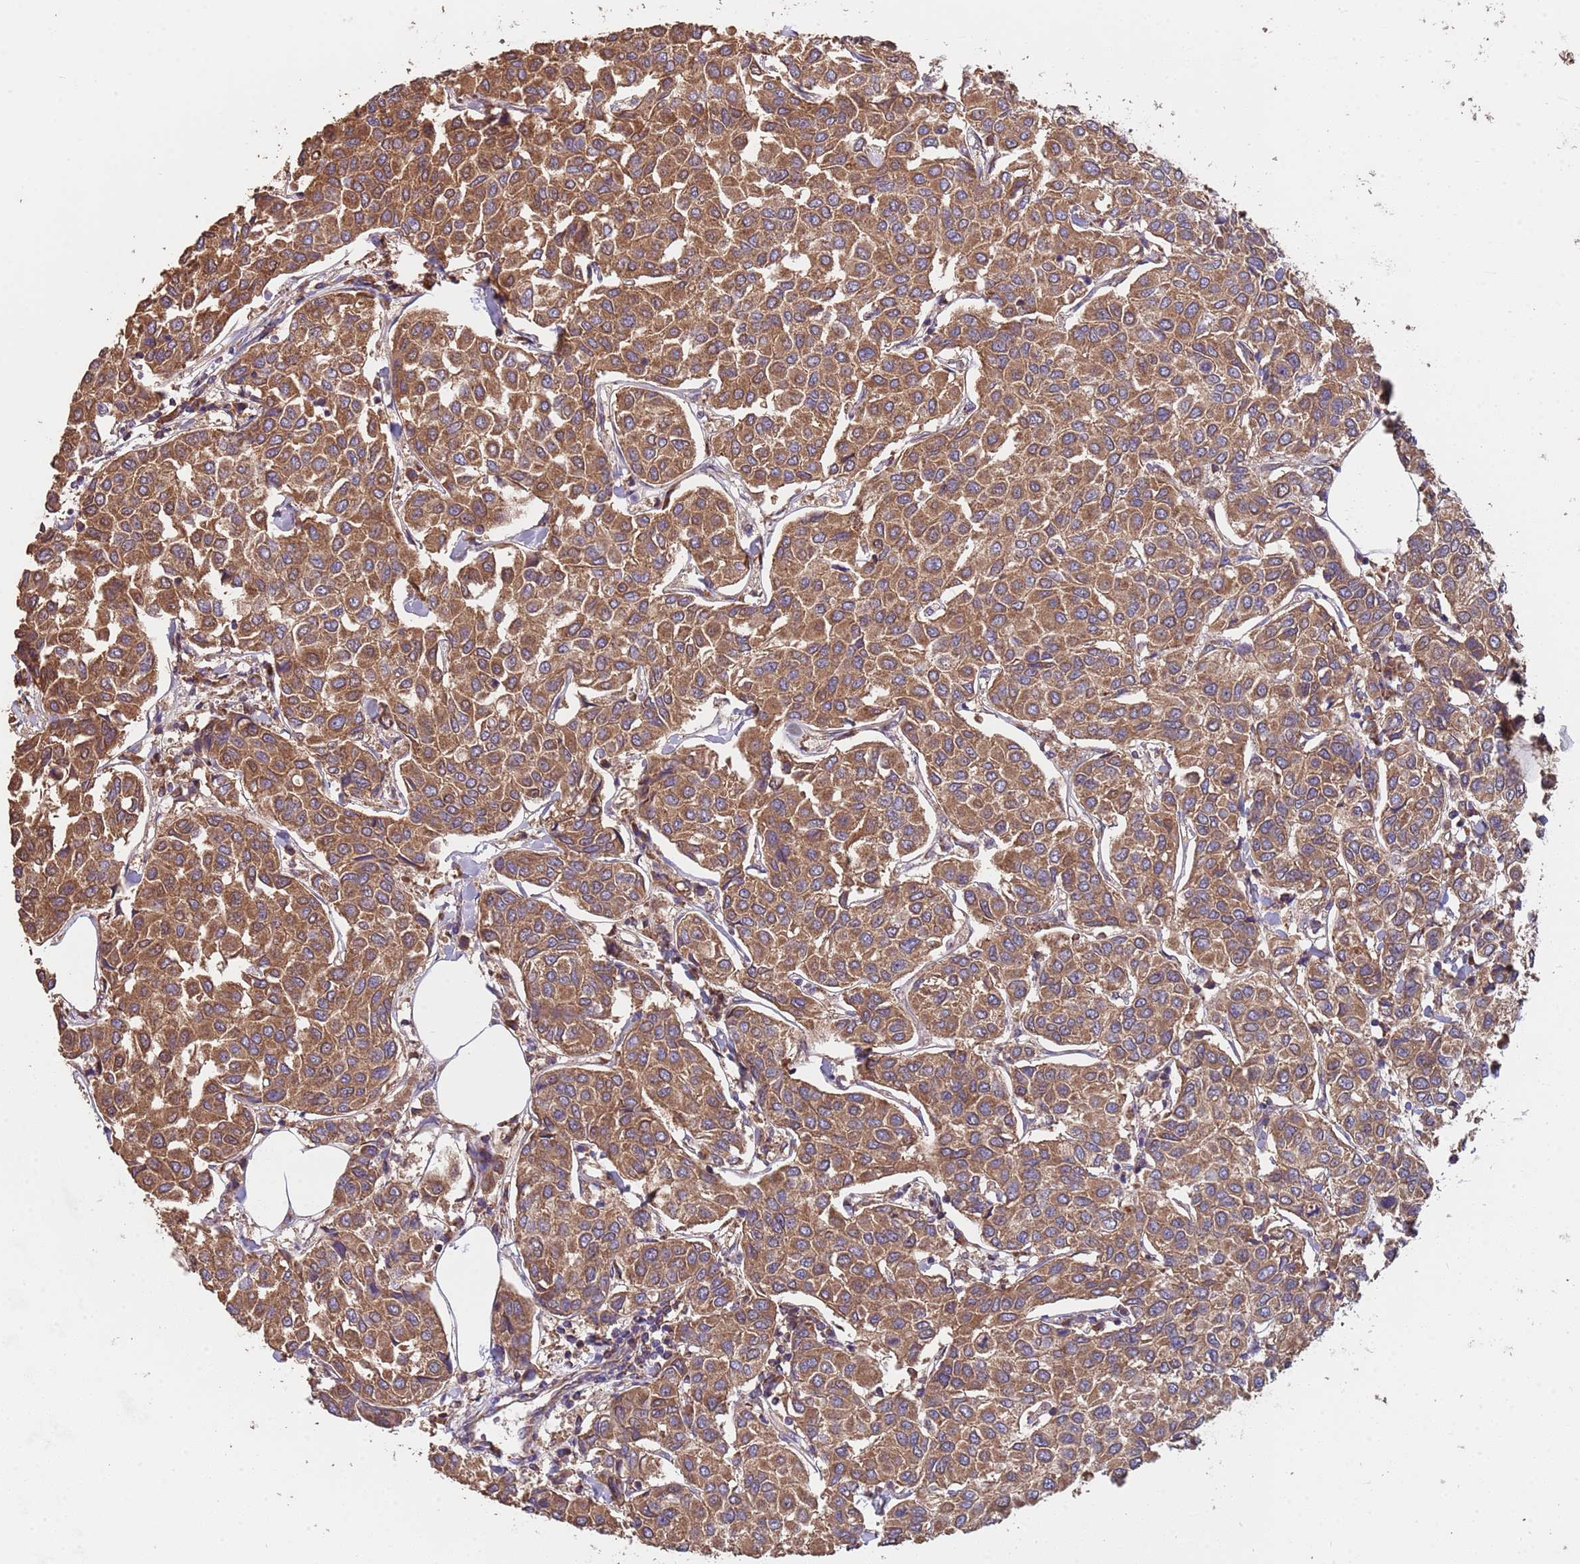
{"staining": {"intensity": "moderate", "quantity": ">75%", "location": "cytoplasmic/membranous"}, "tissue": "breast cancer", "cell_type": "Tumor cells", "image_type": "cancer", "snomed": [{"axis": "morphology", "description": "Duct carcinoma"}, {"axis": "topography", "description": "Breast"}], "caption": "Moderate cytoplasmic/membranous protein positivity is appreciated in about >75% of tumor cells in breast cancer.", "gene": "EEF1AKMT1", "patient": {"sex": "female", "age": 55}}